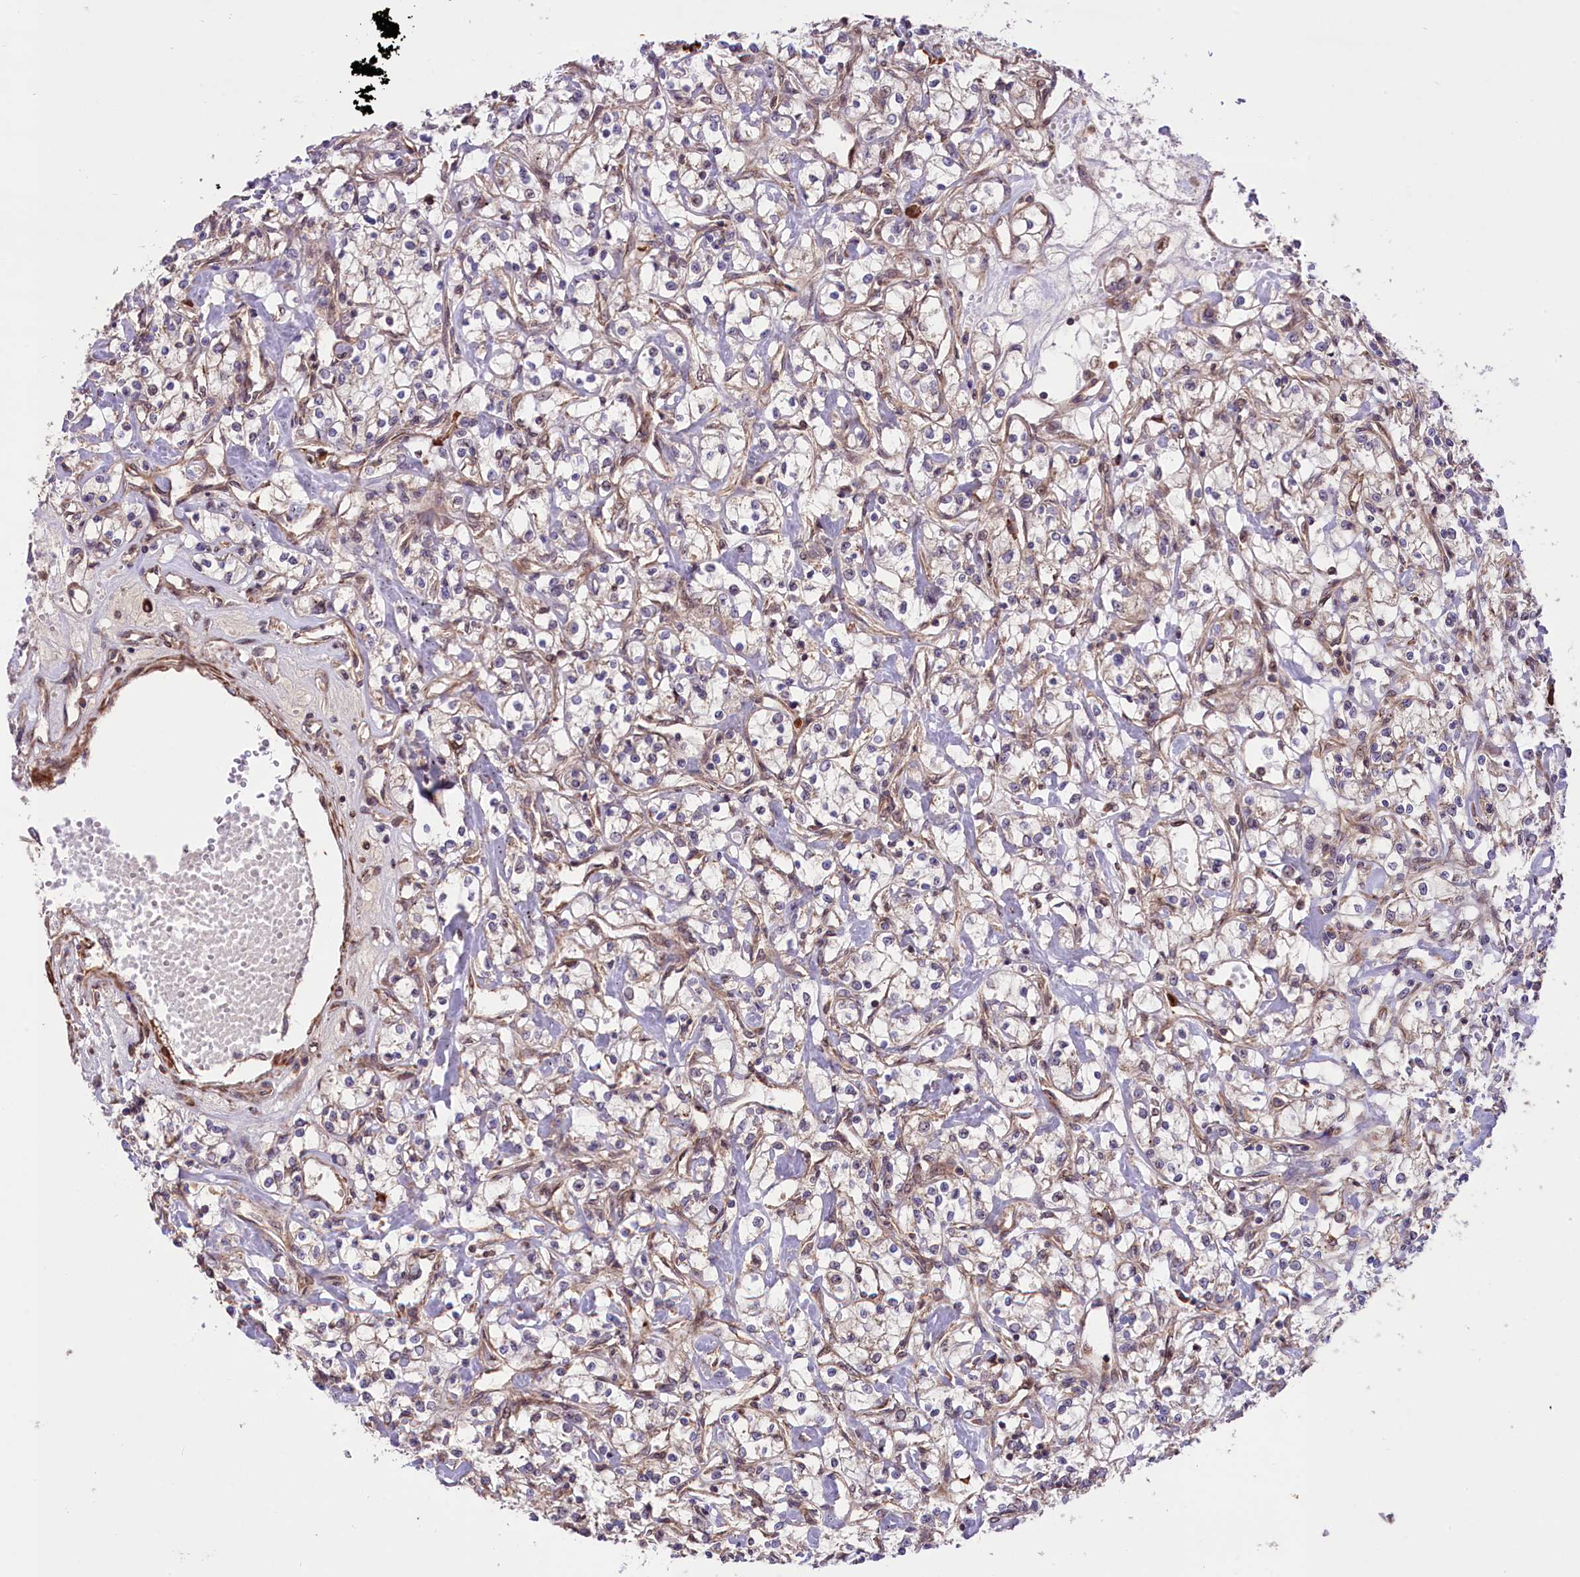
{"staining": {"intensity": "weak", "quantity": "25%-75%", "location": "cytoplasmic/membranous"}, "tissue": "renal cancer", "cell_type": "Tumor cells", "image_type": "cancer", "snomed": [{"axis": "morphology", "description": "Adenocarcinoma, NOS"}, {"axis": "topography", "description": "Kidney"}], "caption": "This is an image of immunohistochemistry staining of renal cancer (adenocarcinoma), which shows weak staining in the cytoplasmic/membranous of tumor cells.", "gene": "HDAC5", "patient": {"sex": "female", "age": 59}}